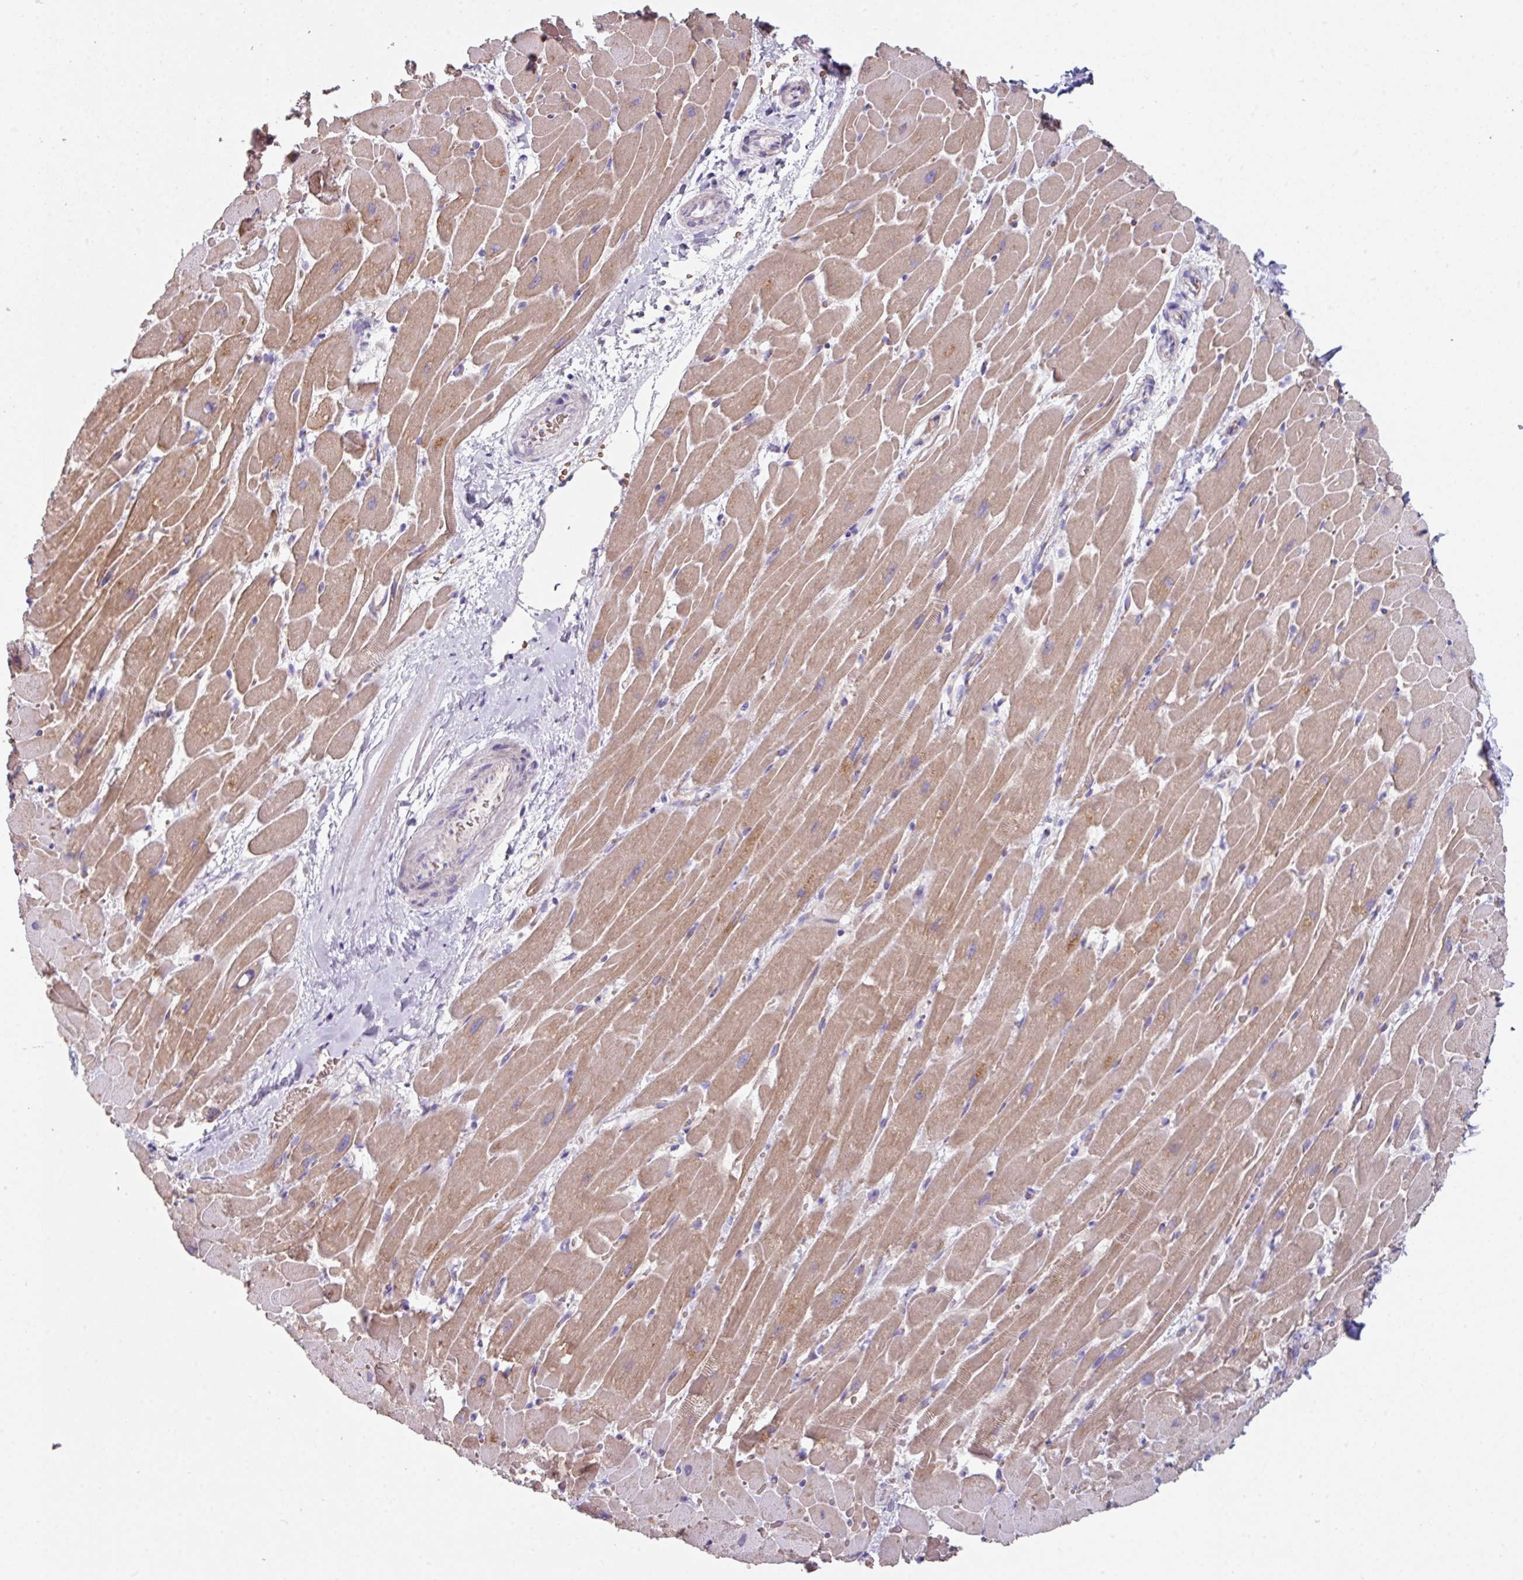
{"staining": {"intensity": "moderate", "quantity": ">75%", "location": "cytoplasmic/membranous"}, "tissue": "heart muscle", "cell_type": "Cardiomyocytes", "image_type": "normal", "snomed": [{"axis": "morphology", "description": "Normal tissue, NOS"}, {"axis": "topography", "description": "Heart"}], "caption": "A brown stain highlights moderate cytoplasmic/membranous staining of a protein in cardiomyocytes of unremarkable human heart muscle. (Stains: DAB in brown, nuclei in blue, Microscopy: brightfield microscopy at high magnification).", "gene": "ANO9", "patient": {"sex": "male", "age": 37}}